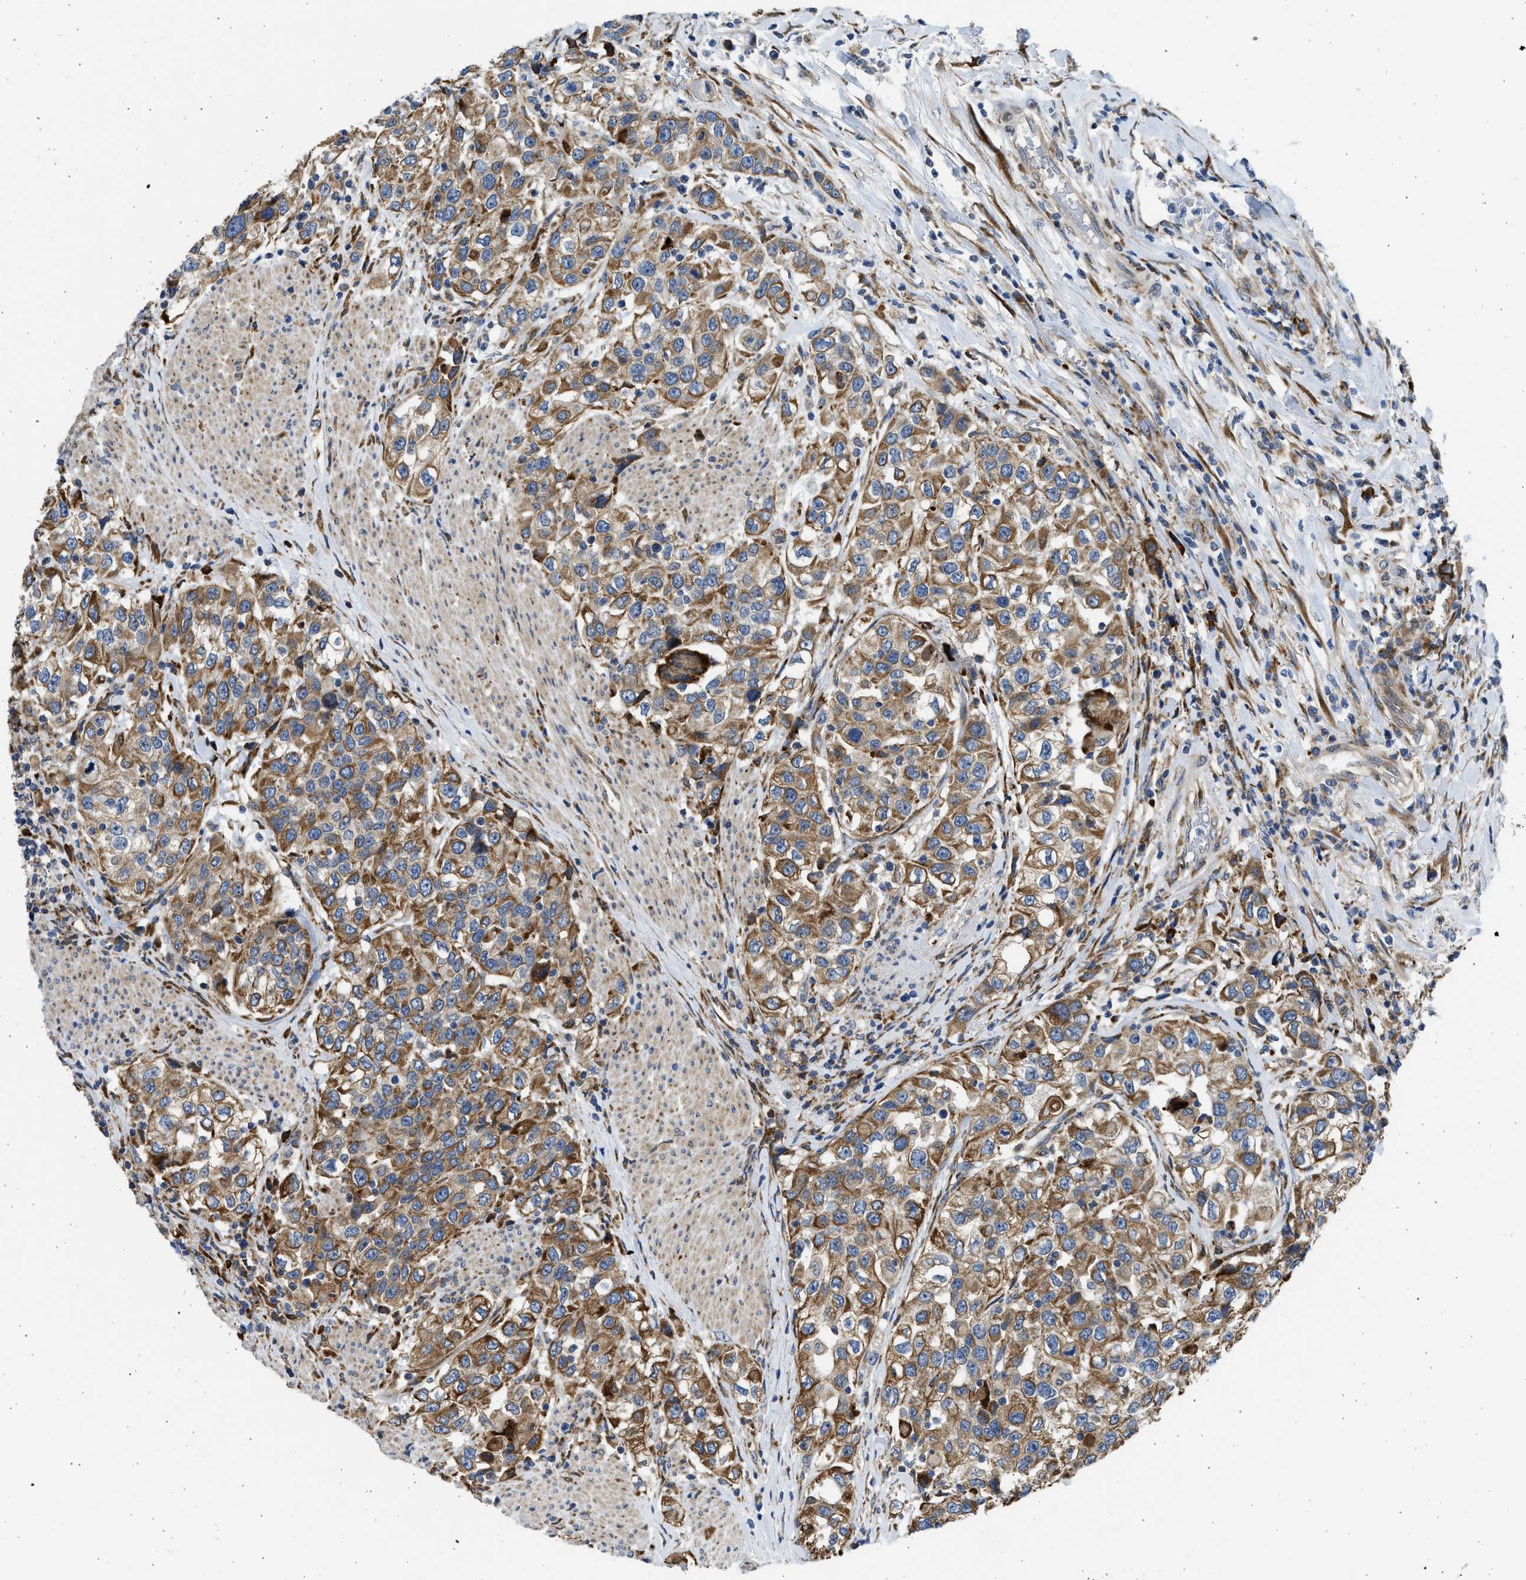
{"staining": {"intensity": "moderate", "quantity": ">75%", "location": "cytoplasmic/membranous"}, "tissue": "urothelial cancer", "cell_type": "Tumor cells", "image_type": "cancer", "snomed": [{"axis": "morphology", "description": "Urothelial carcinoma, High grade"}, {"axis": "topography", "description": "Urinary bladder"}], "caption": "Urothelial cancer stained for a protein exhibits moderate cytoplasmic/membranous positivity in tumor cells.", "gene": "PLD2", "patient": {"sex": "female", "age": 80}}